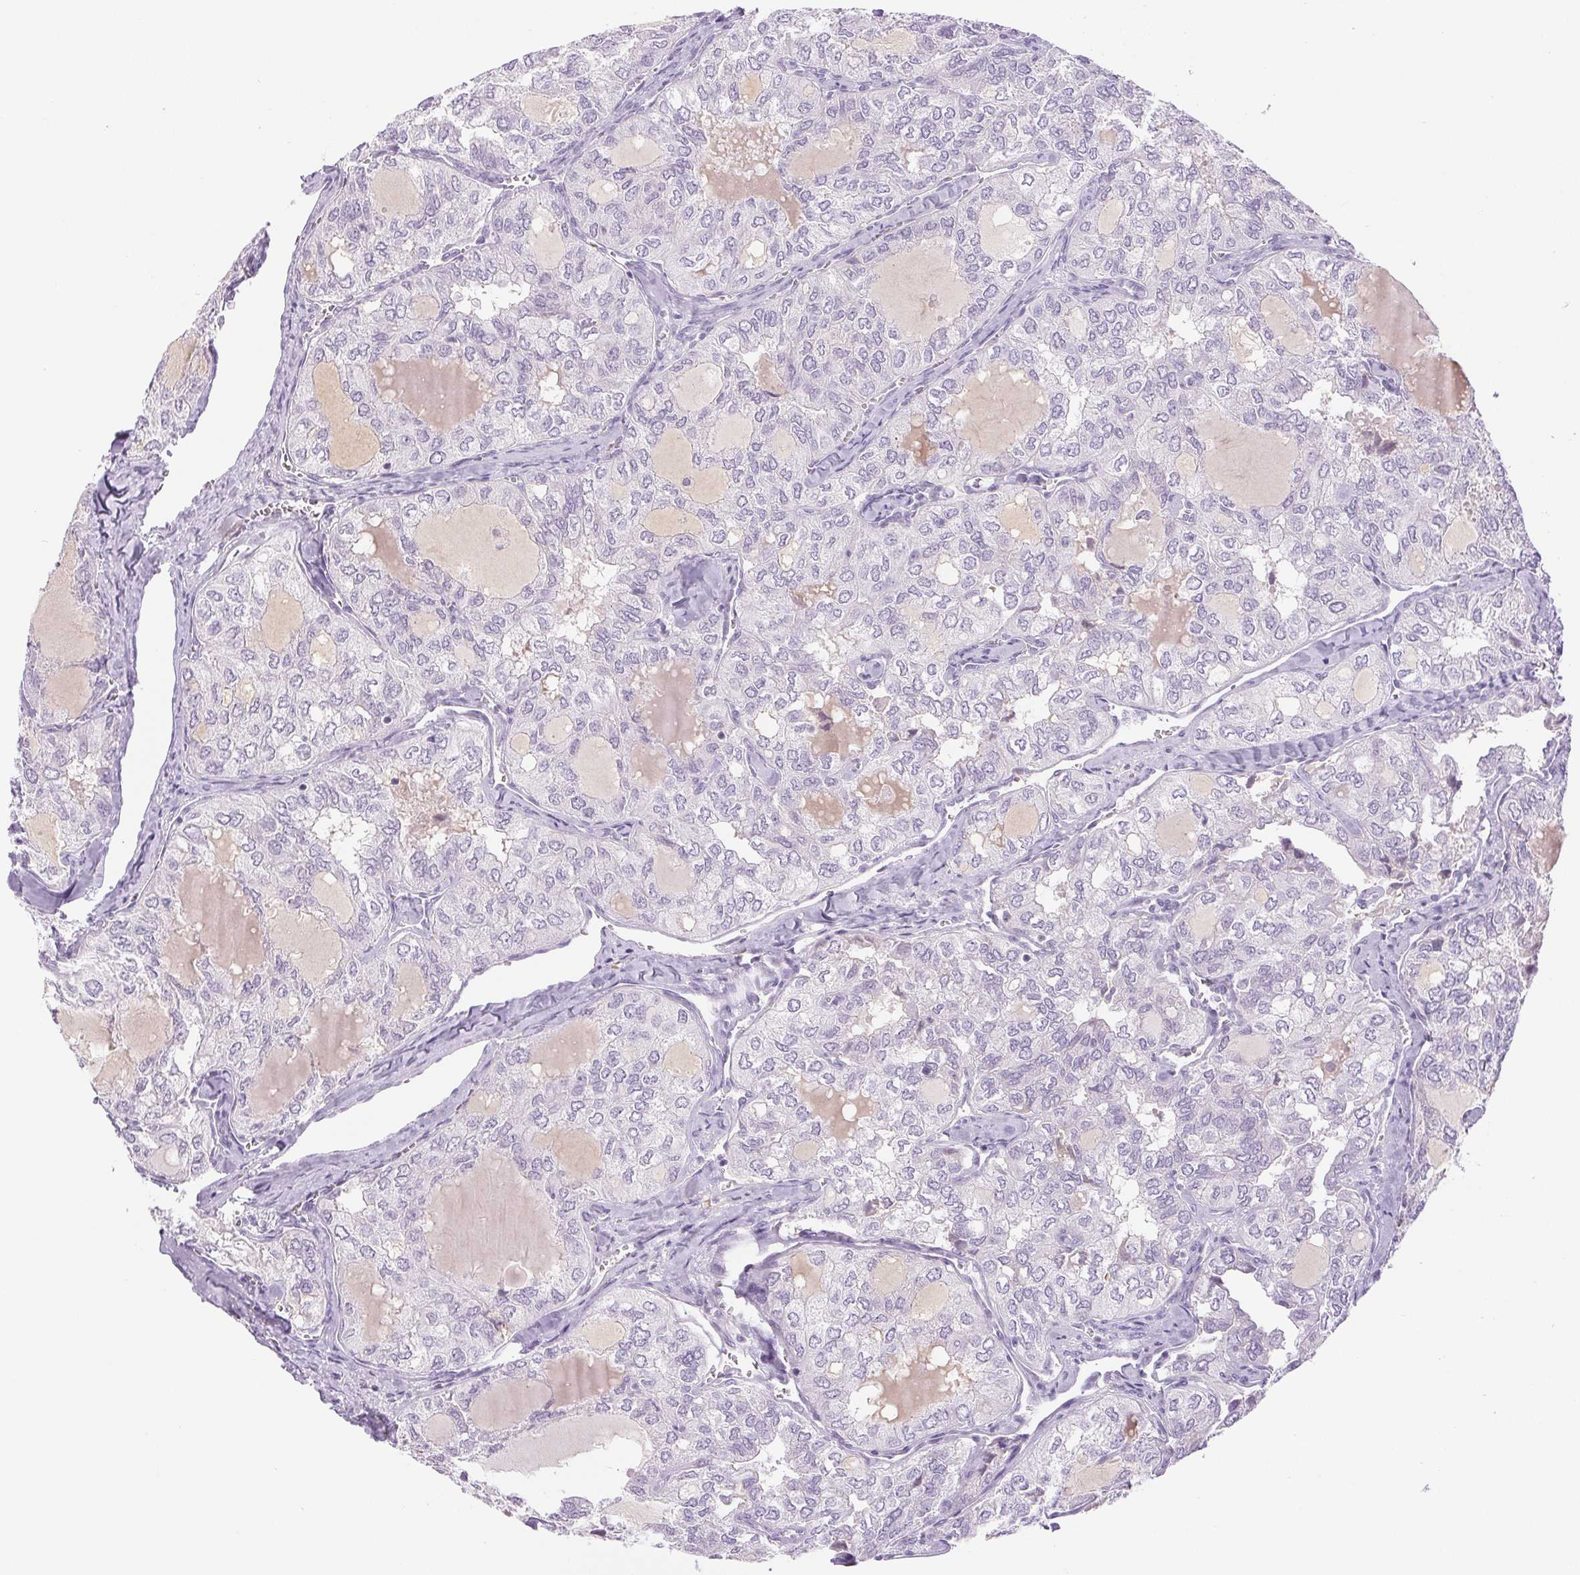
{"staining": {"intensity": "negative", "quantity": "none", "location": "none"}, "tissue": "thyroid cancer", "cell_type": "Tumor cells", "image_type": "cancer", "snomed": [{"axis": "morphology", "description": "Follicular adenoma carcinoma, NOS"}, {"axis": "topography", "description": "Thyroid gland"}], "caption": "A high-resolution photomicrograph shows immunohistochemistry staining of thyroid follicular adenoma carcinoma, which shows no significant staining in tumor cells.", "gene": "IFIT1B", "patient": {"sex": "male", "age": 75}}